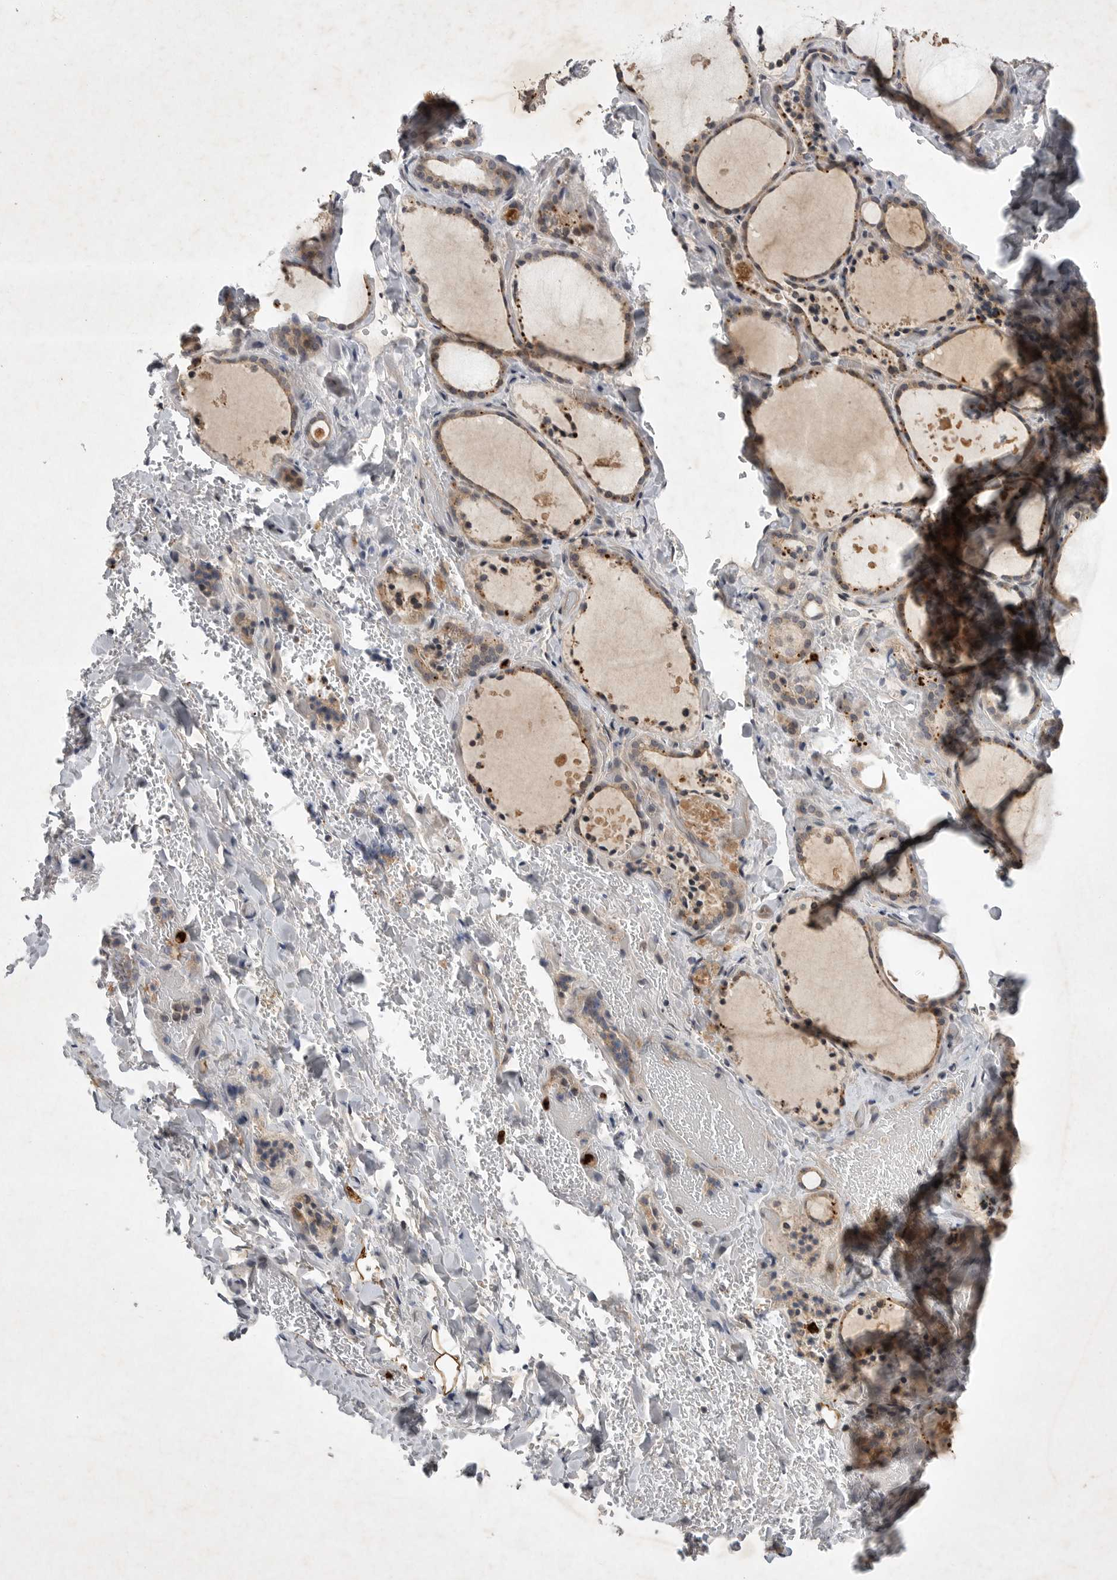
{"staining": {"intensity": "weak", "quantity": ">75%", "location": "cytoplasmic/membranous"}, "tissue": "thyroid gland", "cell_type": "Glandular cells", "image_type": "normal", "snomed": [{"axis": "morphology", "description": "Normal tissue, NOS"}, {"axis": "topography", "description": "Thyroid gland"}], "caption": "Protein staining displays weak cytoplasmic/membranous expression in approximately >75% of glandular cells in unremarkable thyroid gland.", "gene": "UBE3D", "patient": {"sex": "female", "age": 44}}